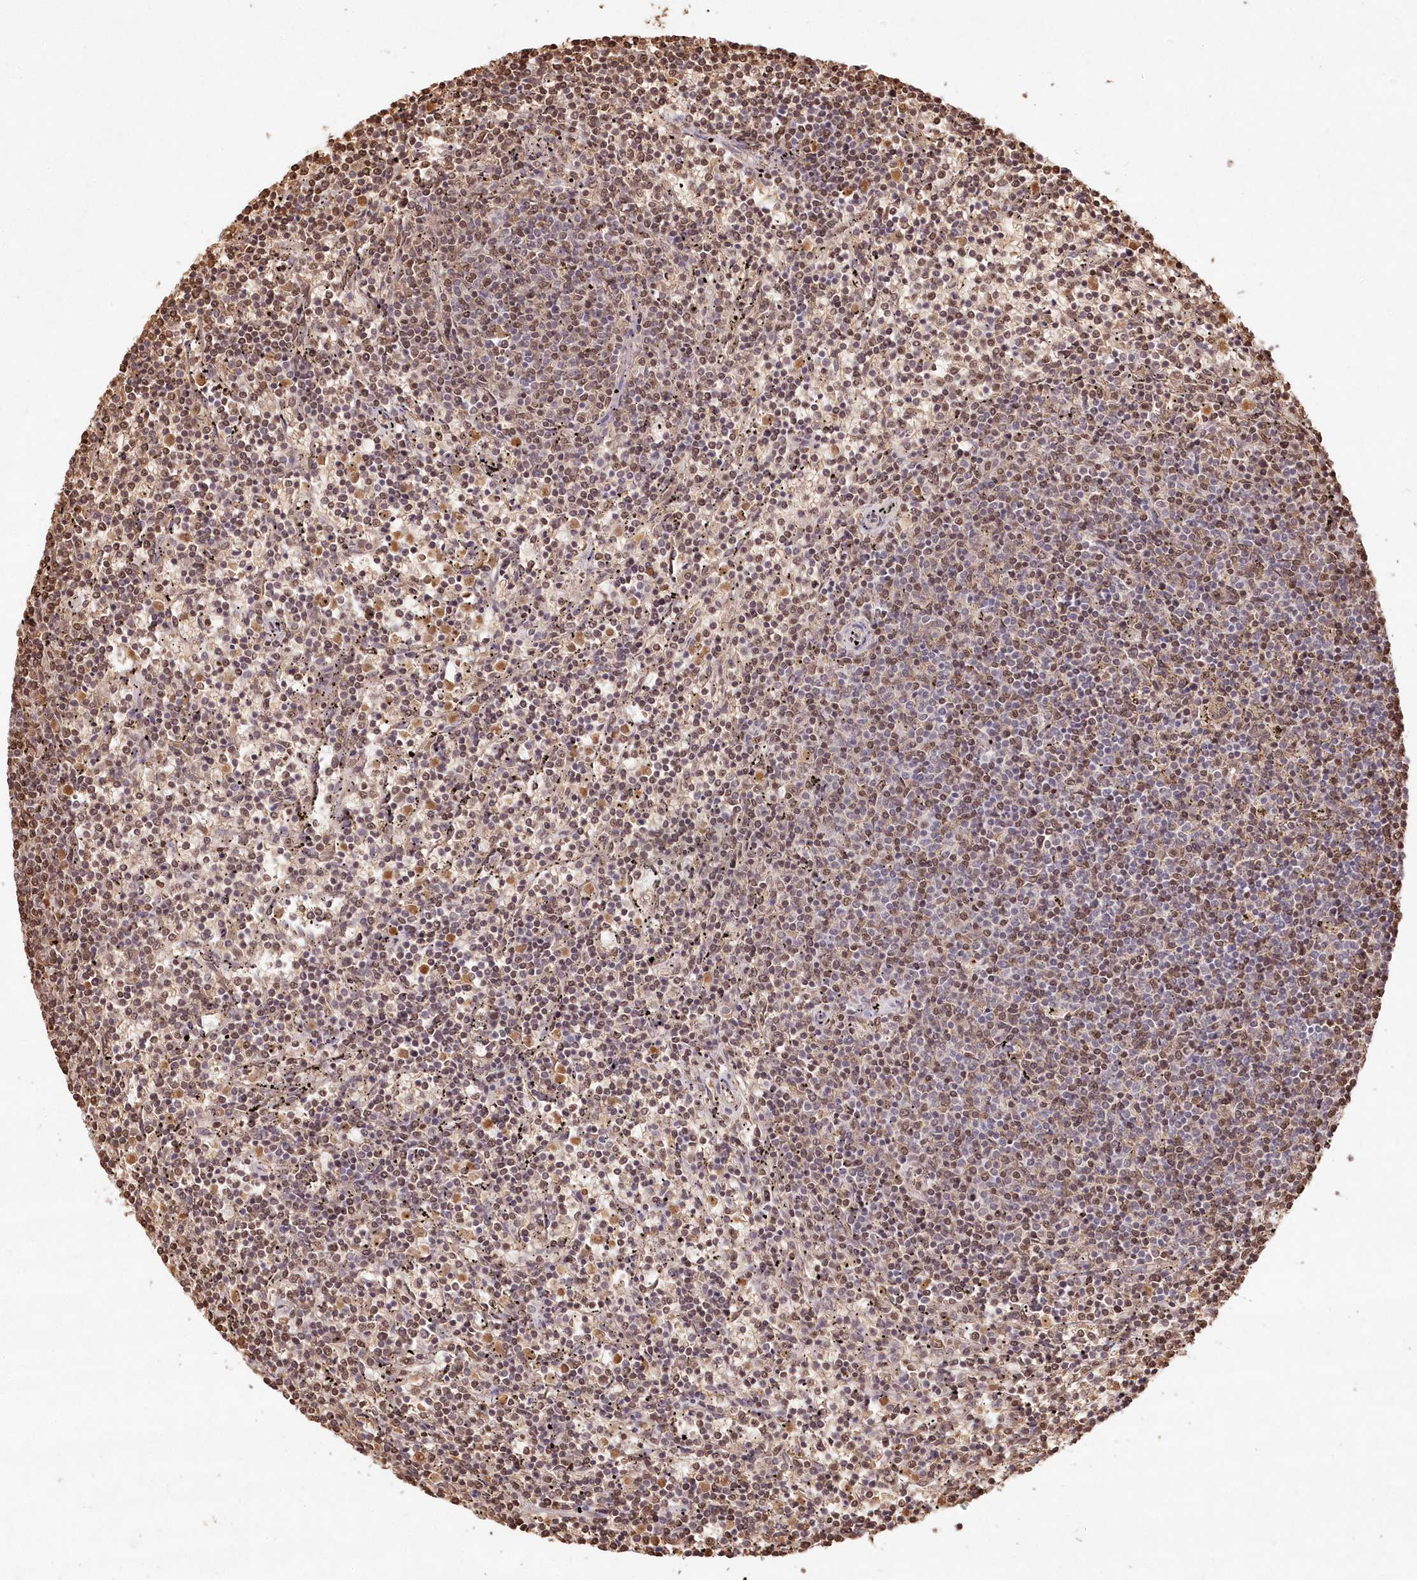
{"staining": {"intensity": "moderate", "quantity": "25%-75%", "location": "nuclear"}, "tissue": "lymphoma", "cell_type": "Tumor cells", "image_type": "cancer", "snomed": [{"axis": "morphology", "description": "Malignant lymphoma, non-Hodgkin's type, Low grade"}, {"axis": "topography", "description": "Spleen"}], "caption": "Immunohistochemical staining of lymphoma demonstrates medium levels of moderate nuclear staining in approximately 25%-75% of tumor cells.", "gene": "RBM27", "patient": {"sex": "female", "age": 50}}